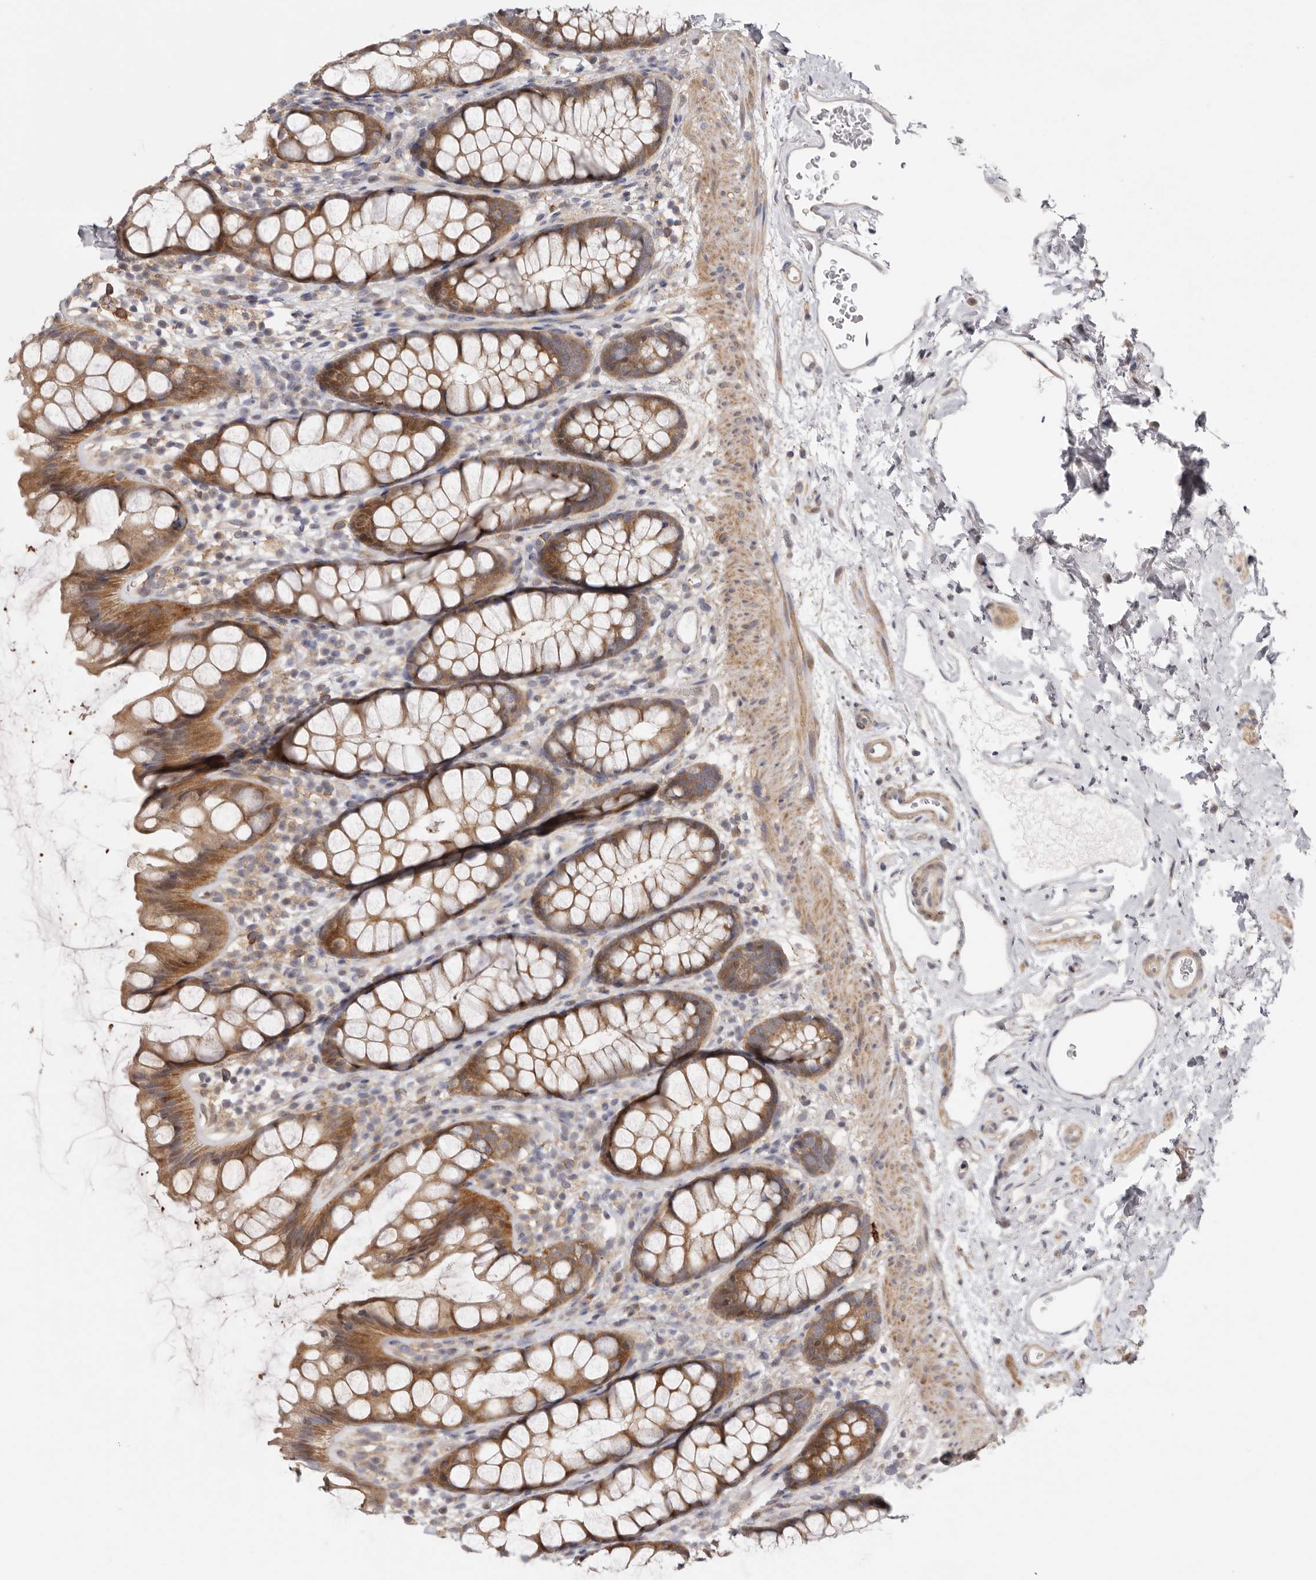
{"staining": {"intensity": "moderate", "quantity": ">75%", "location": "cytoplasmic/membranous"}, "tissue": "rectum", "cell_type": "Glandular cells", "image_type": "normal", "snomed": [{"axis": "morphology", "description": "Normal tissue, NOS"}, {"axis": "topography", "description": "Rectum"}], "caption": "DAB immunohistochemical staining of normal human rectum displays moderate cytoplasmic/membranous protein staining in approximately >75% of glandular cells.", "gene": "MSRB2", "patient": {"sex": "female", "age": 65}}